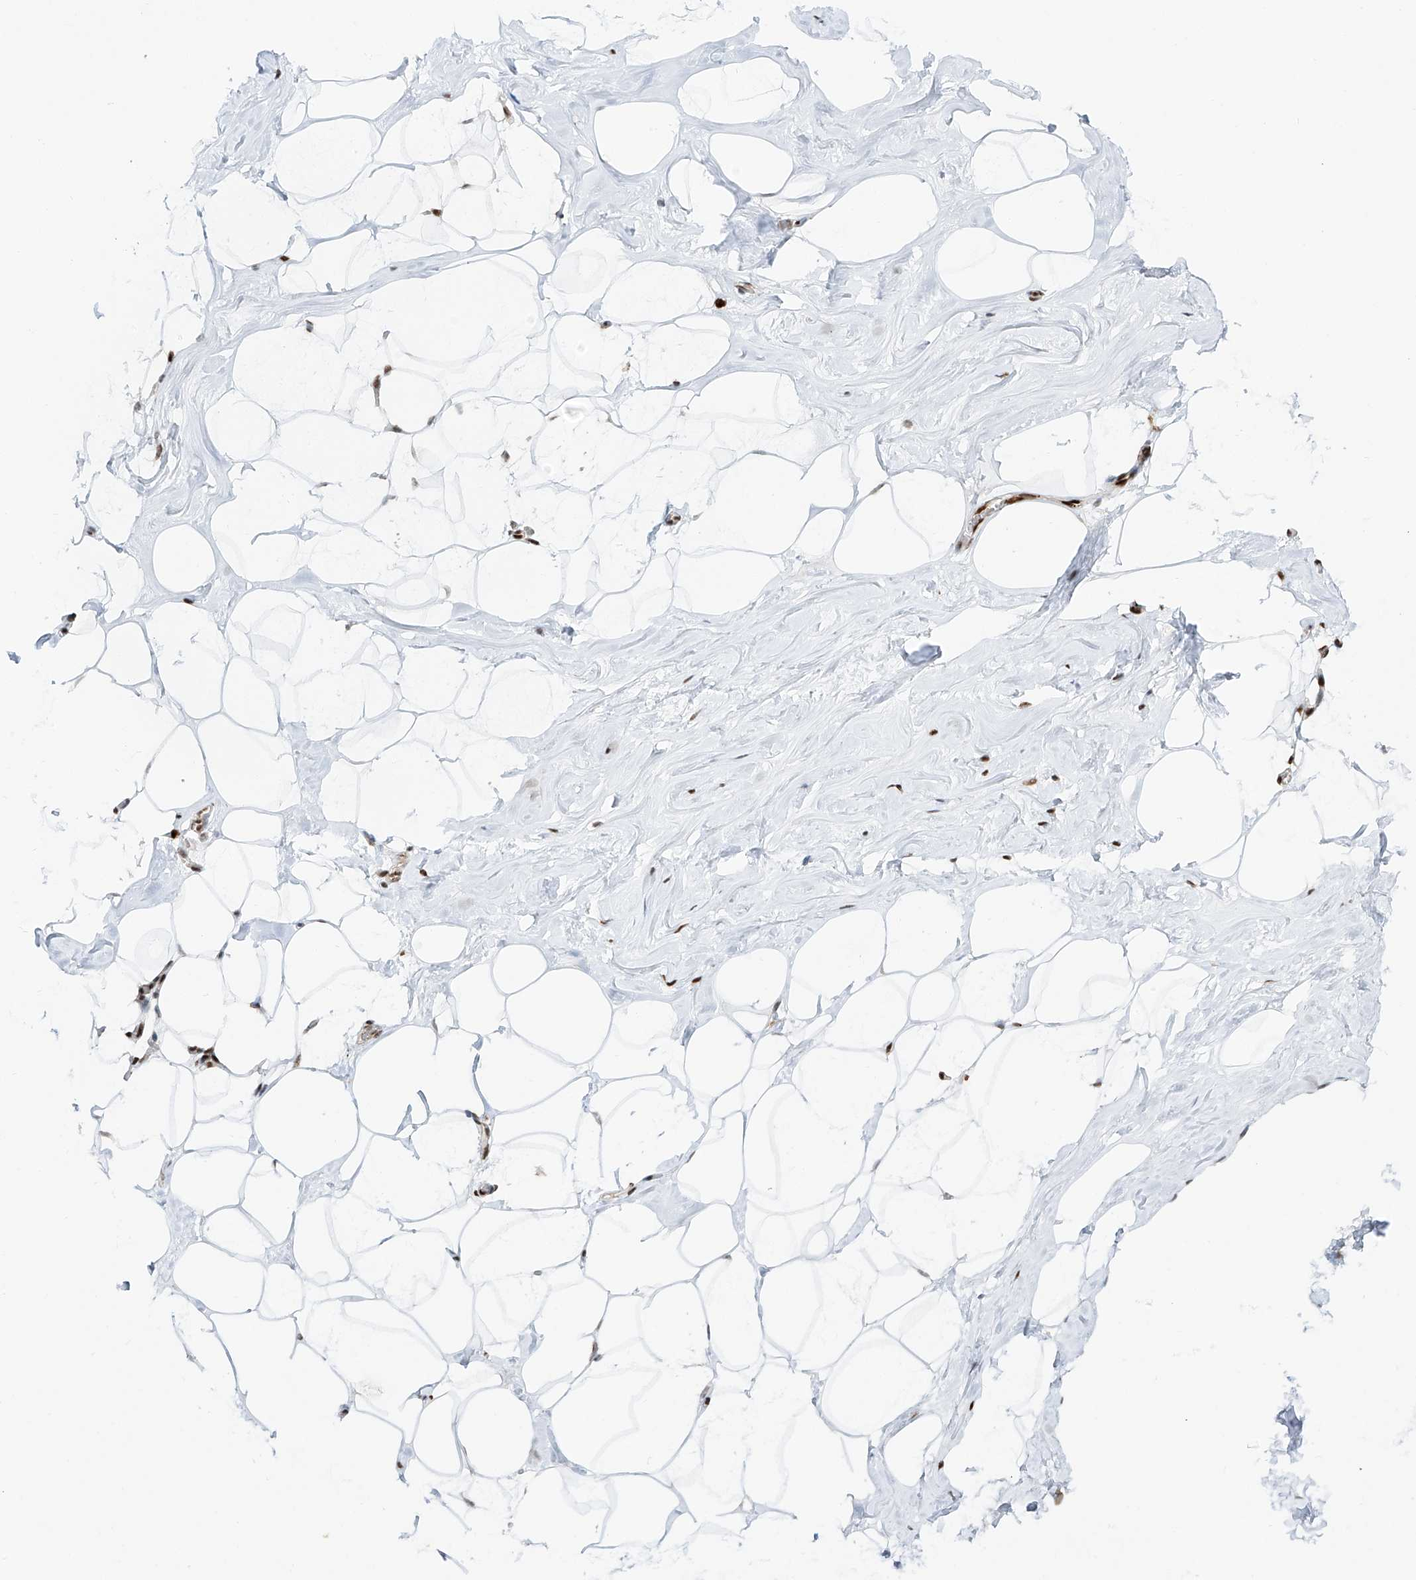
{"staining": {"intensity": "moderate", "quantity": "25%-75%", "location": "nuclear"}, "tissue": "adipose tissue", "cell_type": "Adipocytes", "image_type": "normal", "snomed": [{"axis": "morphology", "description": "Normal tissue, NOS"}, {"axis": "morphology", "description": "Fibrosis, NOS"}, {"axis": "topography", "description": "Breast"}, {"axis": "topography", "description": "Adipose tissue"}], "caption": "Adipose tissue stained with DAB IHC reveals medium levels of moderate nuclear staining in approximately 25%-75% of adipocytes. The staining was performed using DAB to visualize the protein expression in brown, while the nuclei were stained in blue with hematoxylin (Magnification: 20x).", "gene": "DZIP1L", "patient": {"sex": "female", "age": 39}}